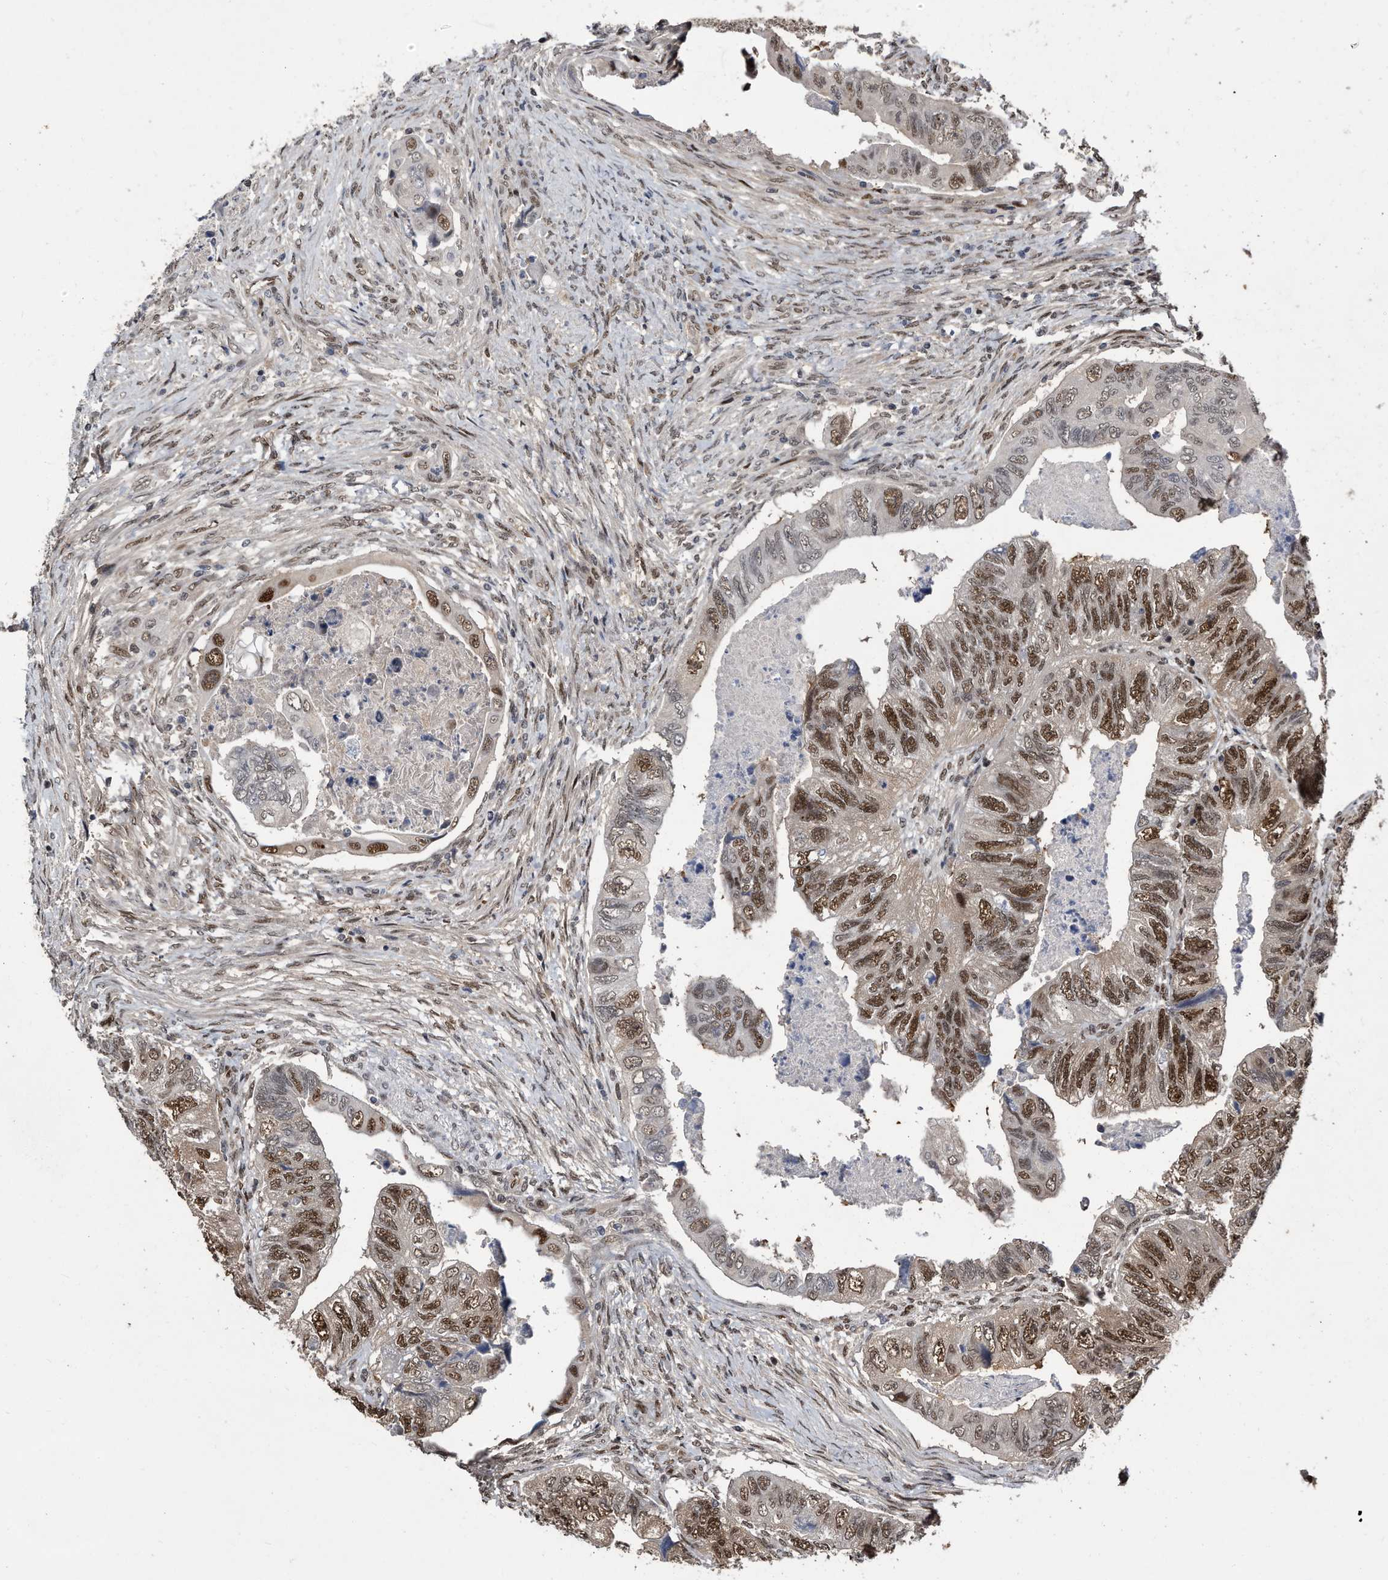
{"staining": {"intensity": "moderate", "quantity": ">75%", "location": "nuclear"}, "tissue": "colorectal cancer", "cell_type": "Tumor cells", "image_type": "cancer", "snomed": [{"axis": "morphology", "description": "Adenocarcinoma, NOS"}, {"axis": "topography", "description": "Rectum"}], "caption": "Protein expression analysis of human colorectal cancer reveals moderate nuclear staining in about >75% of tumor cells. Nuclei are stained in blue.", "gene": "RAD23B", "patient": {"sex": "male", "age": 63}}